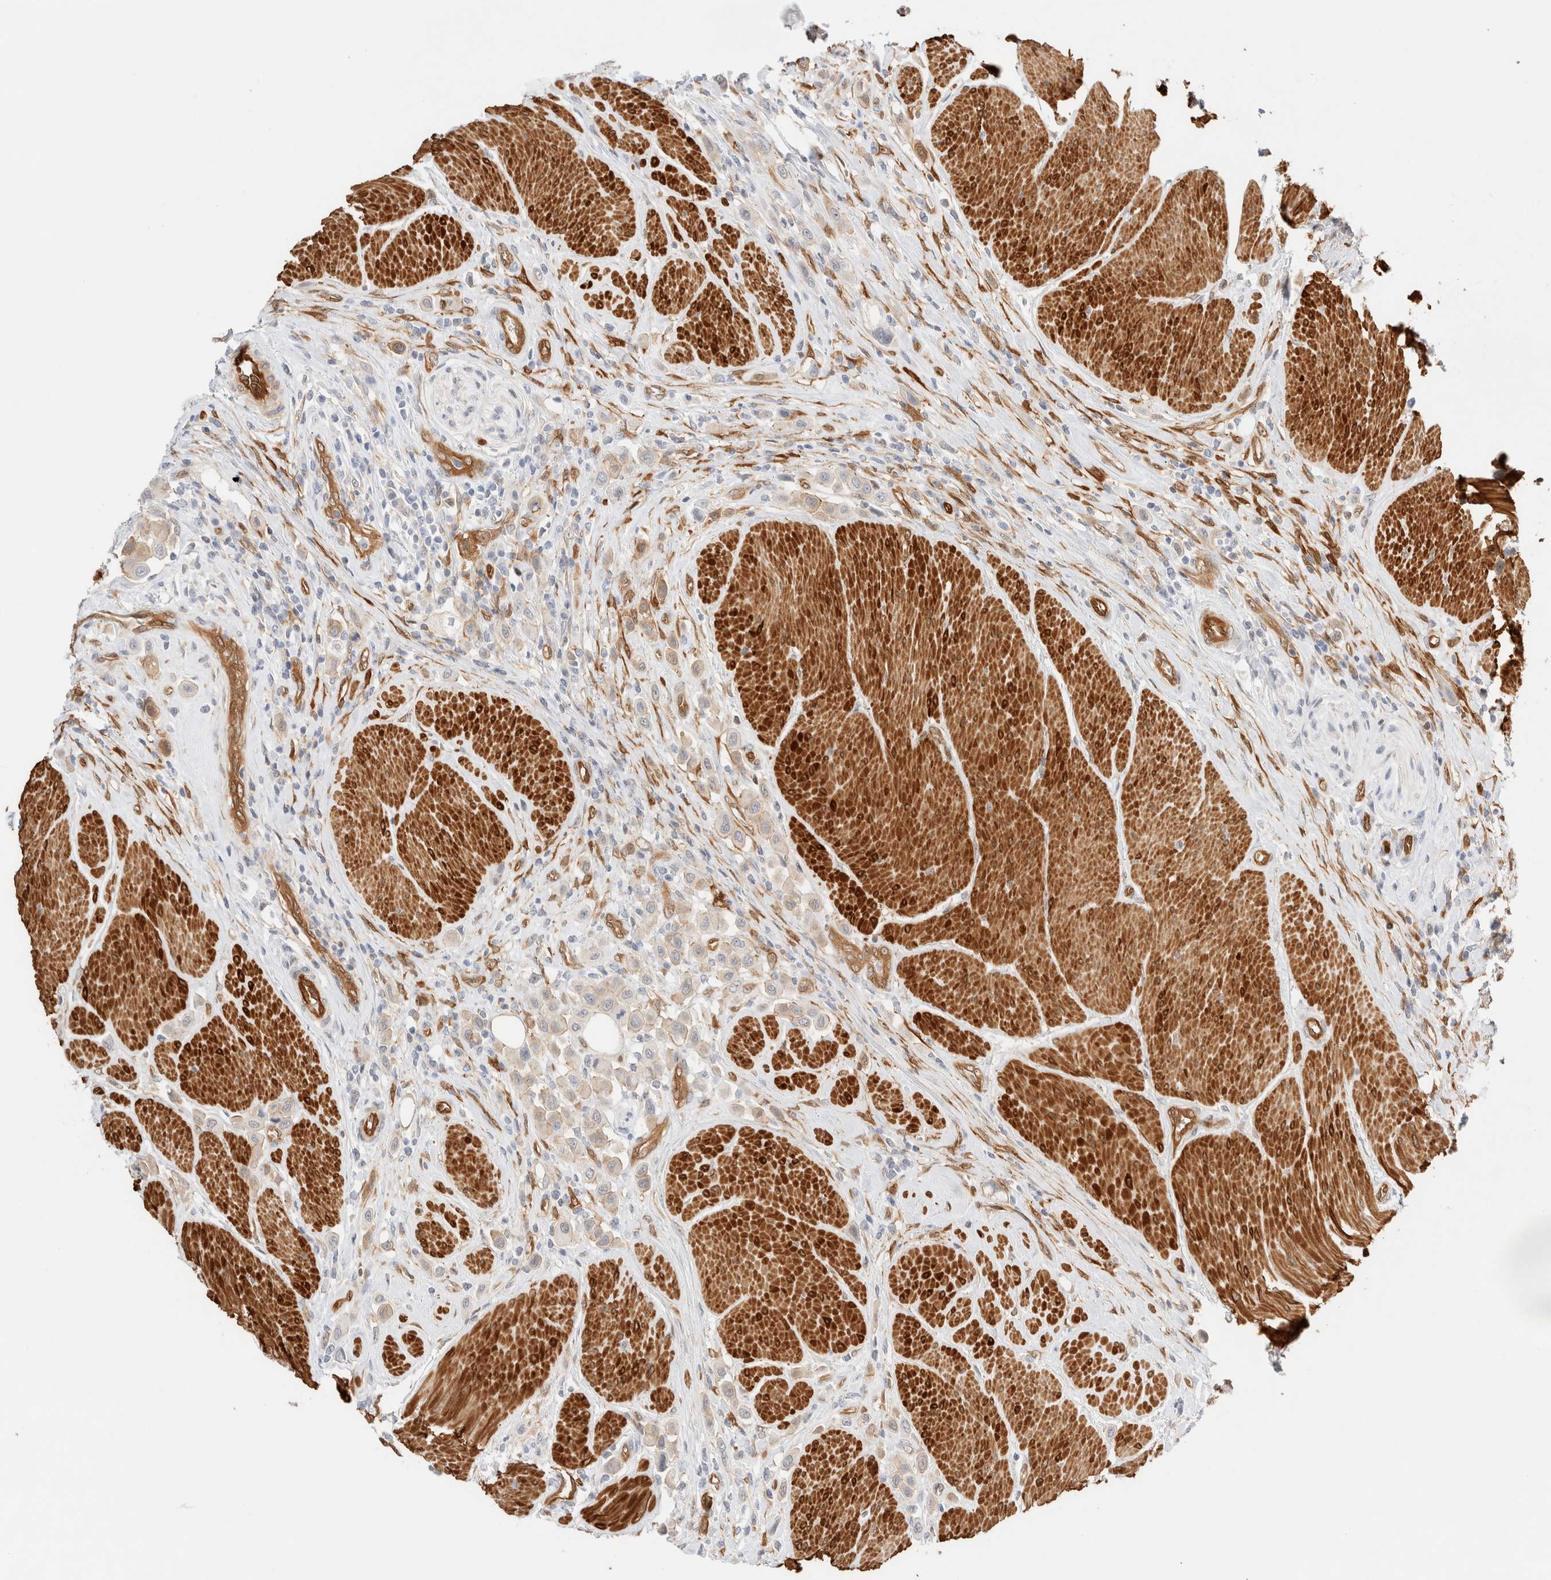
{"staining": {"intensity": "weak", "quantity": "<25%", "location": "cytoplasmic/membranous"}, "tissue": "urothelial cancer", "cell_type": "Tumor cells", "image_type": "cancer", "snomed": [{"axis": "morphology", "description": "Urothelial carcinoma, High grade"}, {"axis": "topography", "description": "Urinary bladder"}], "caption": "Tumor cells are negative for brown protein staining in urothelial carcinoma (high-grade).", "gene": "LMCD1", "patient": {"sex": "male", "age": 50}}